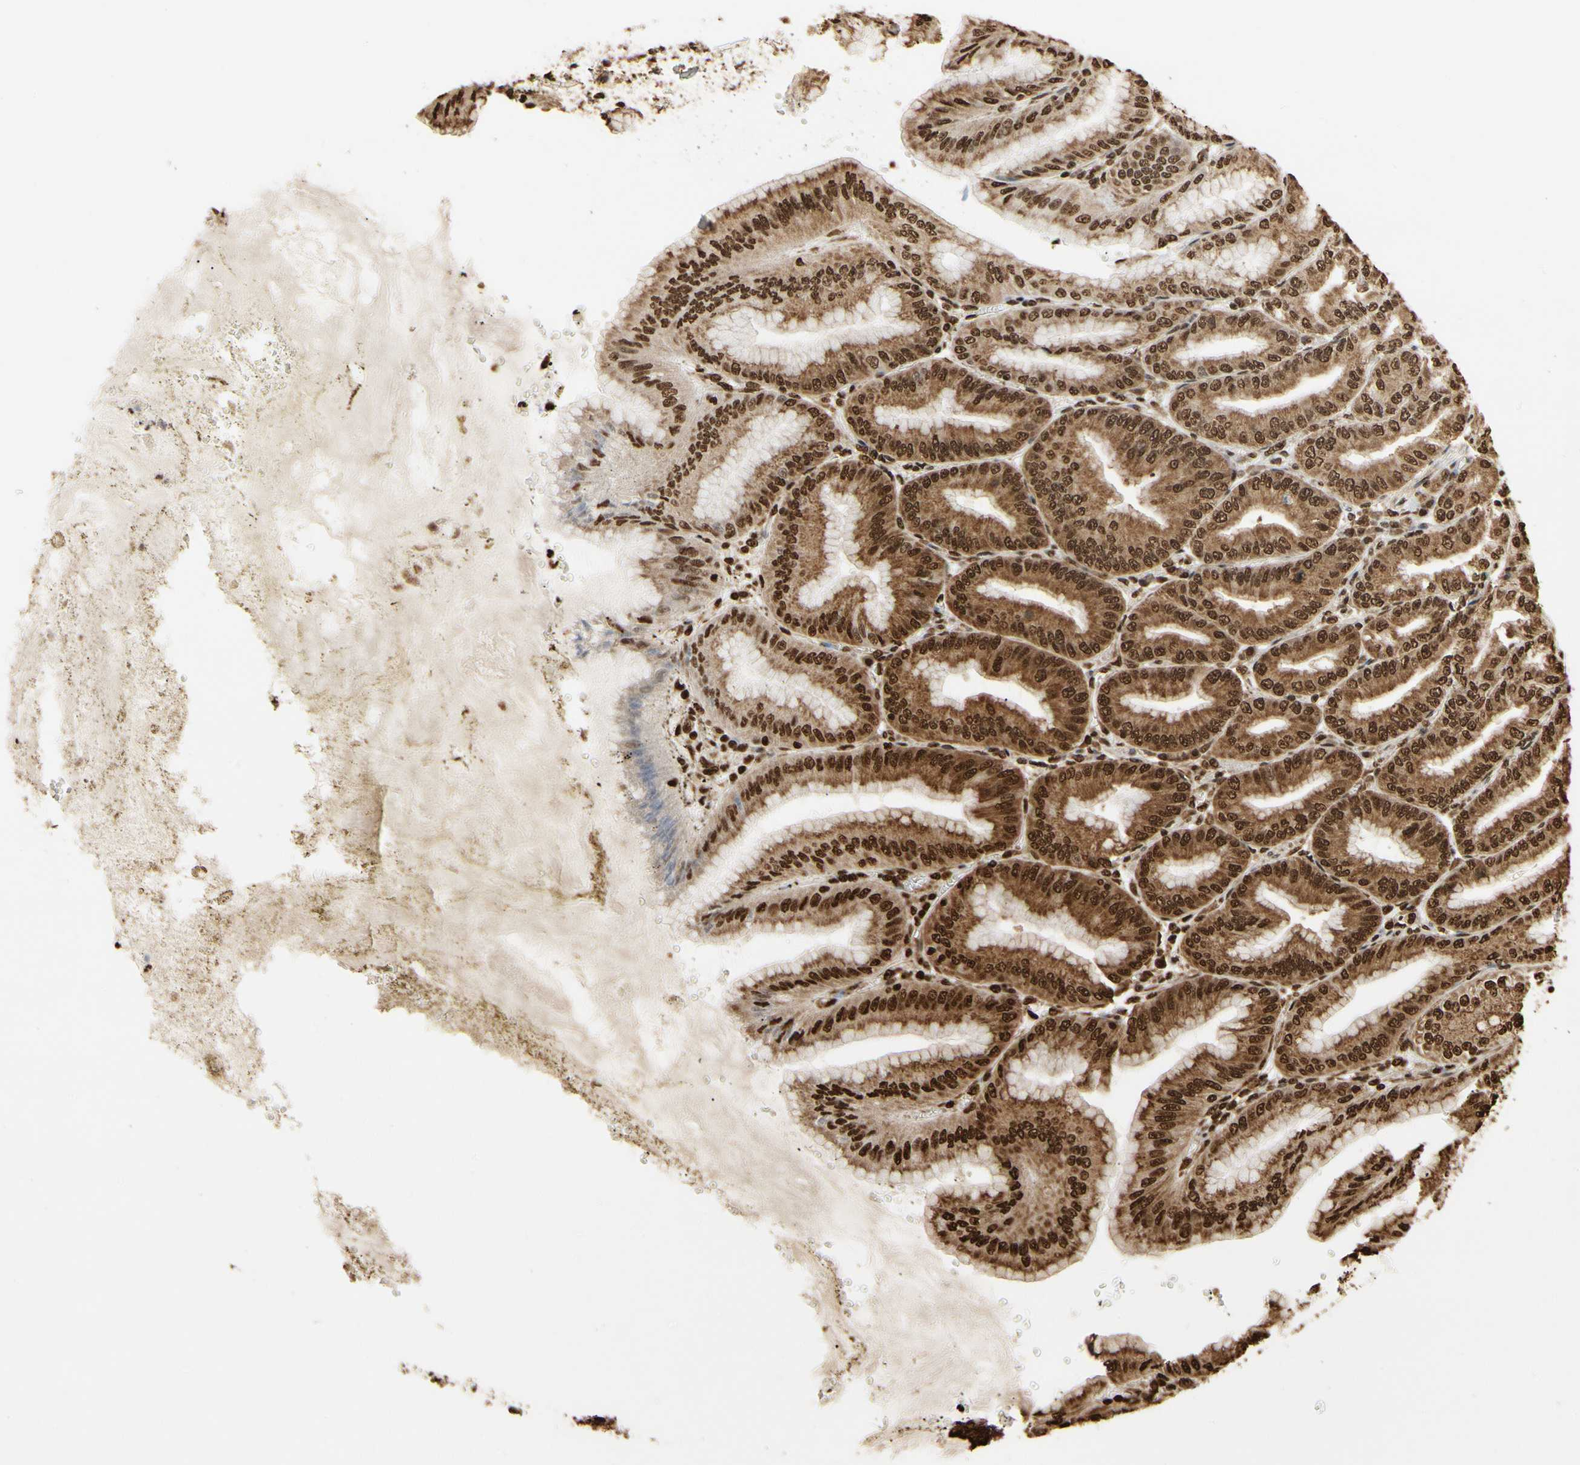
{"staining": {"intensity": "strong", "quantity": ">75%", "location": "cytoplasmic/membranous,nuclear"}, "tissue": "stomach", "cell_type": "Glandular cells", "image_type": "normal", "snomed": [{"axis": "morphology", "description": "Normal tissue, NOS"}, {"axis": "topography", "description": "Stomach, lower"}], "caption": "Stomach stained with immunohistochemistry exhibits strong cytoplasmic/membranous,nuclear positivity in approximately >75% of glandular cells. (DAB (3,3'-diaminobenzidine) = brown stain, brightfield microscopy at high magnification).", "gene": "HNRNPK", "patient": {"sex": "male", "age": 71}}